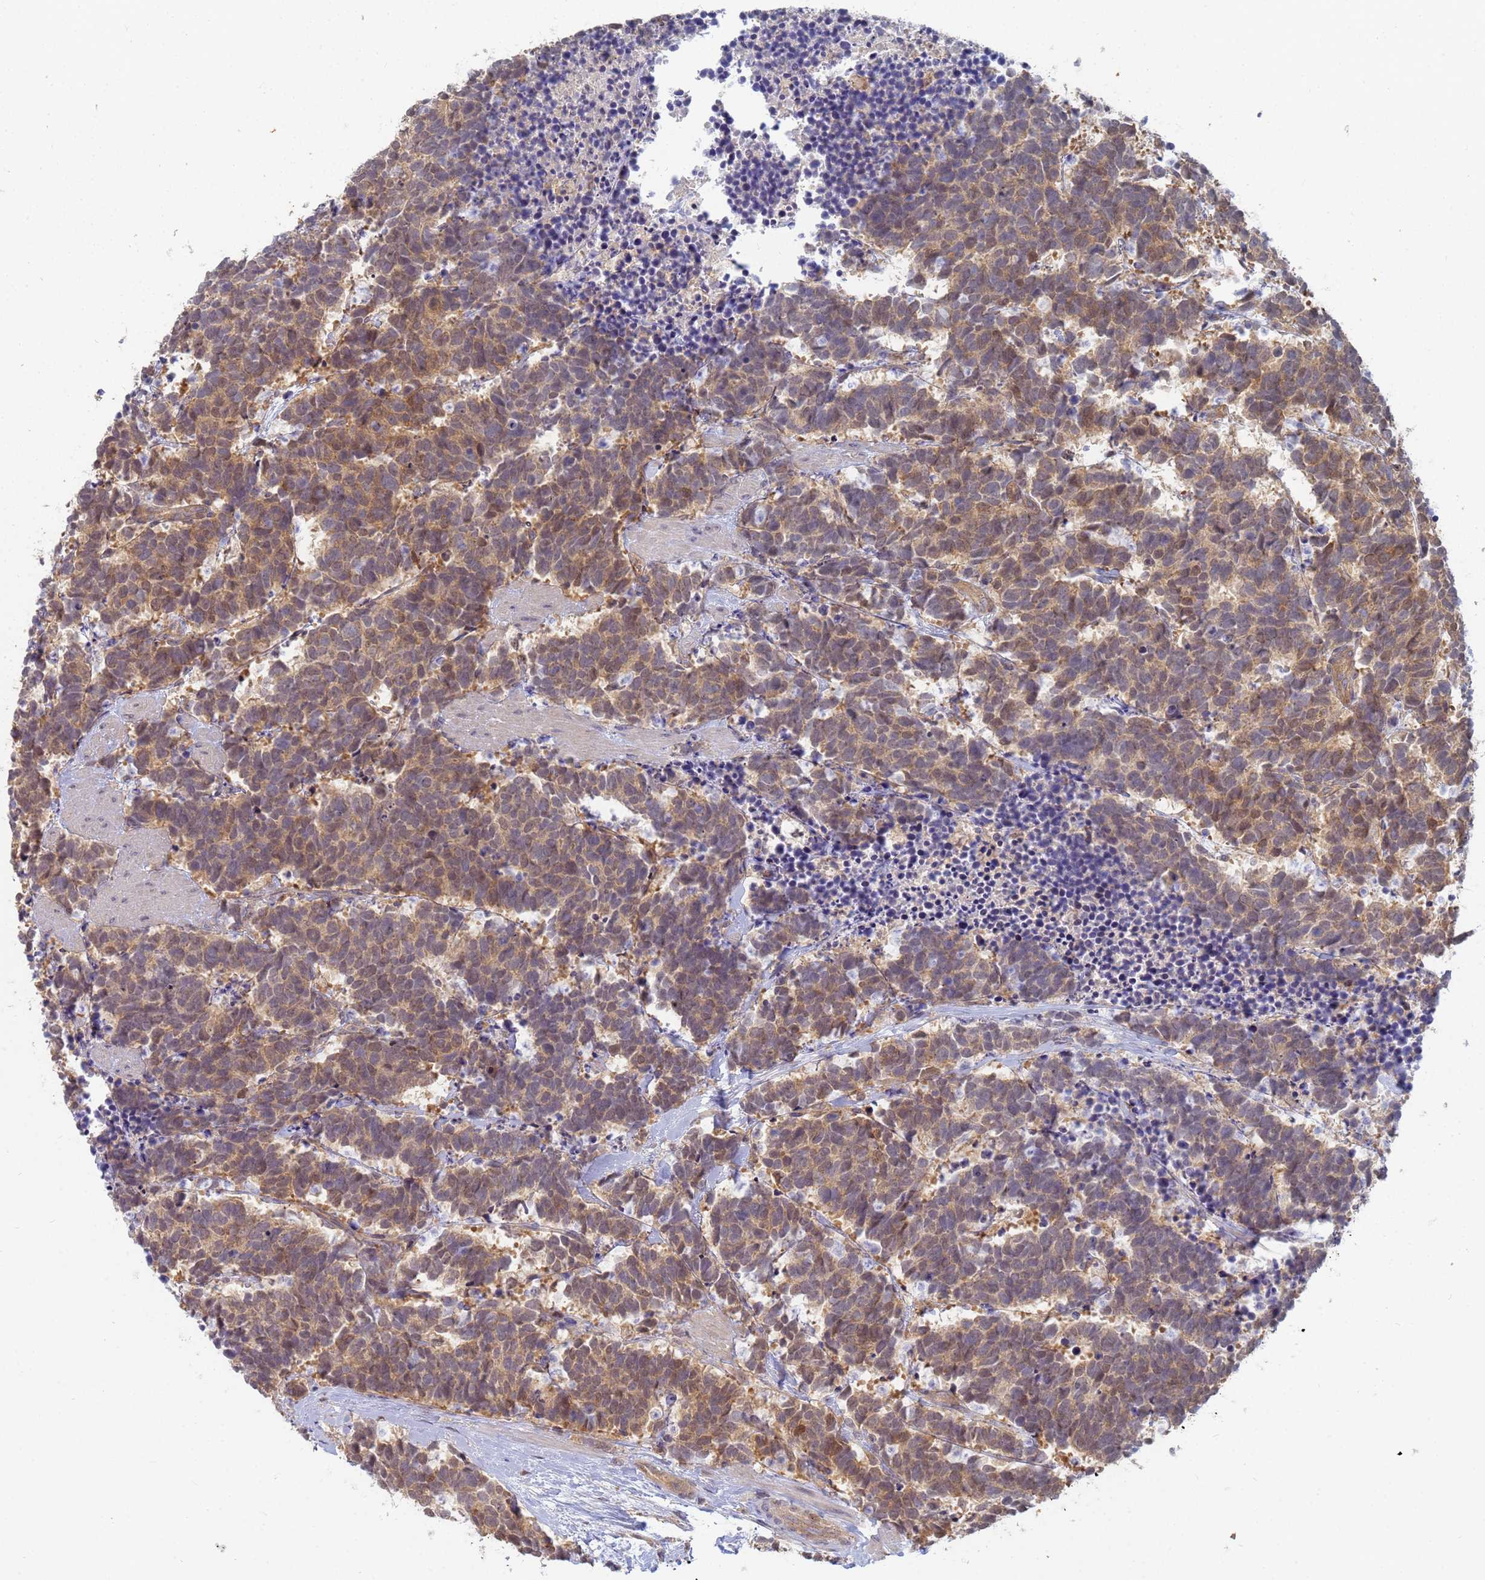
{"staining": {"intensity": "weak", "quantity": ">75%", "location": "cytoplasmic/membranous,nuclear"}, "tissue": "carcinoid", "cell_type": "Tumor cells", "image_type": "cancer", "snomed": [{"axis": "morphology", "description": "Carcinoma, NOS"}, {"axis": "morphology", "description": "Carcinoid, malignant, NOS"}, {"axis": "topography", "description": "Prostate"}], "caption": "There is low levels of weak cytoplasmic/membranous and nuclear positivity in tumor cells of carcinoid, as demonstrated by immunohistochemical staining (brown color).", "gene": "SHARPIN", "patient": {"sex": "male", "age": 57}}